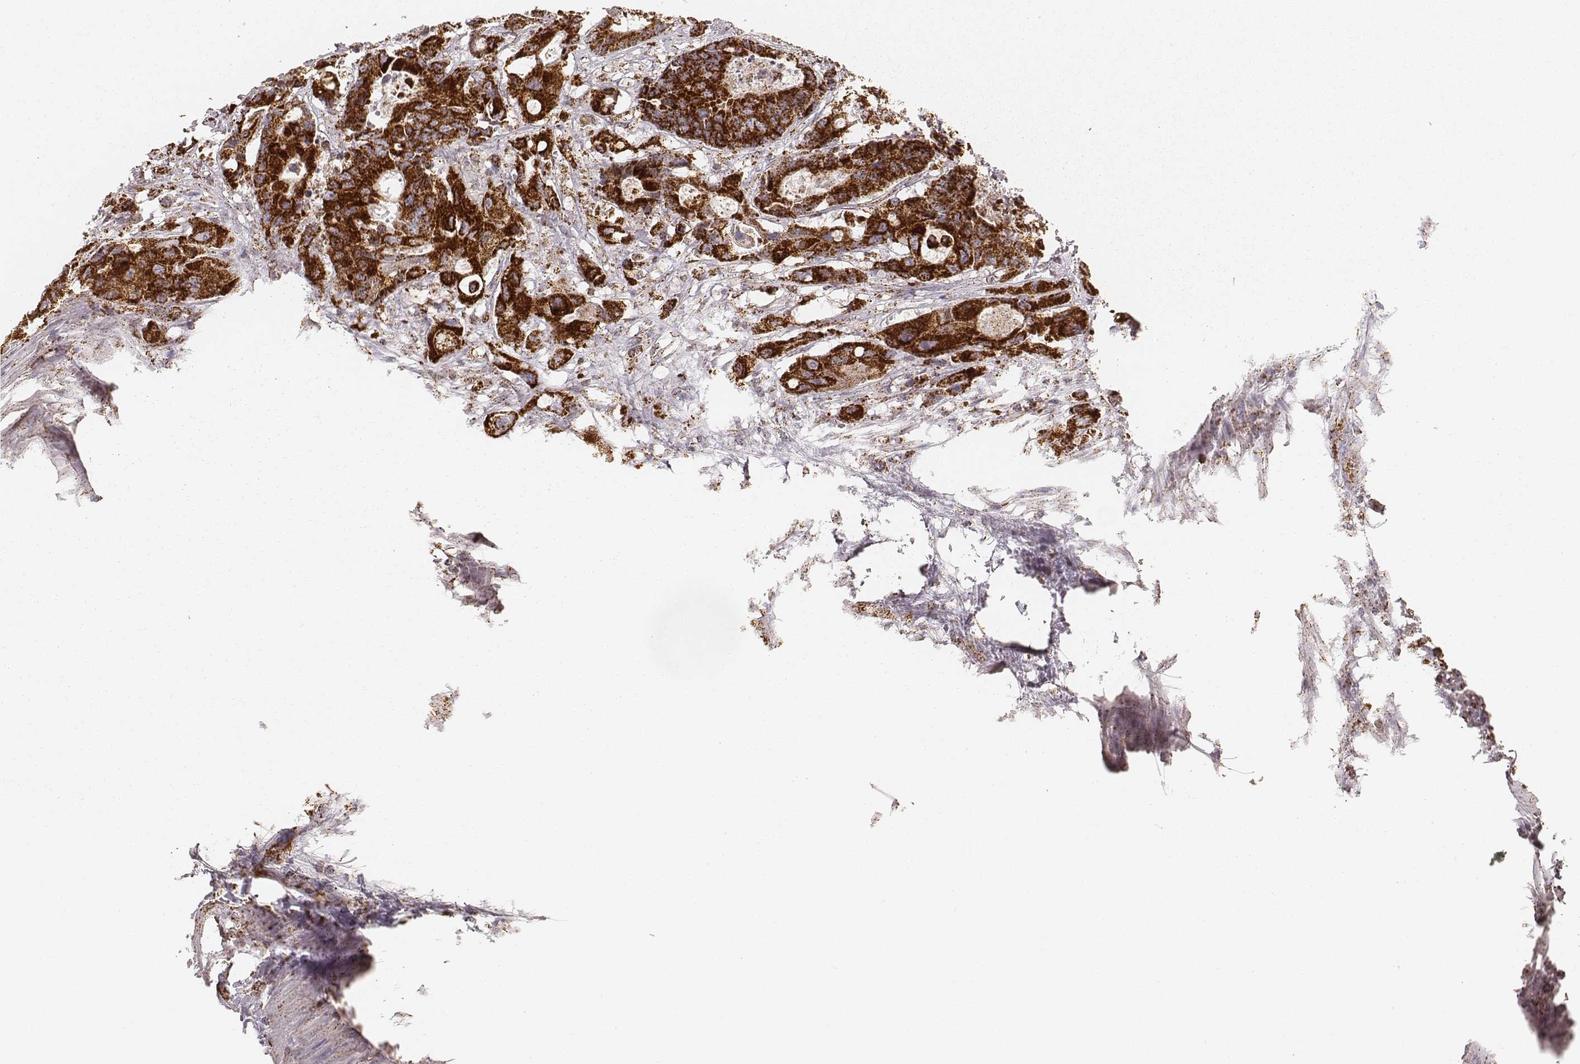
{"staining": {"intensity": "strong", "quantity": ">75%", "location": "cytoplasmic/membranous"}, "tissue": "colorectal cancer", "cell_type": "Tumor cells", "image_type": "cancer", "snomed": [{"axis": "morphology", "description": "Adenocarcinoma, NOS"}, {"axis": "topography", "description": "Rectum"}], "caption": "A histopathology image of adenocarcinoma (colorectal) stained for a protein shows strong cytoplasmic/membranous brown staining in tumor cells.", "gene": "CS", "patient": {"sex": "male", "age": 54}}